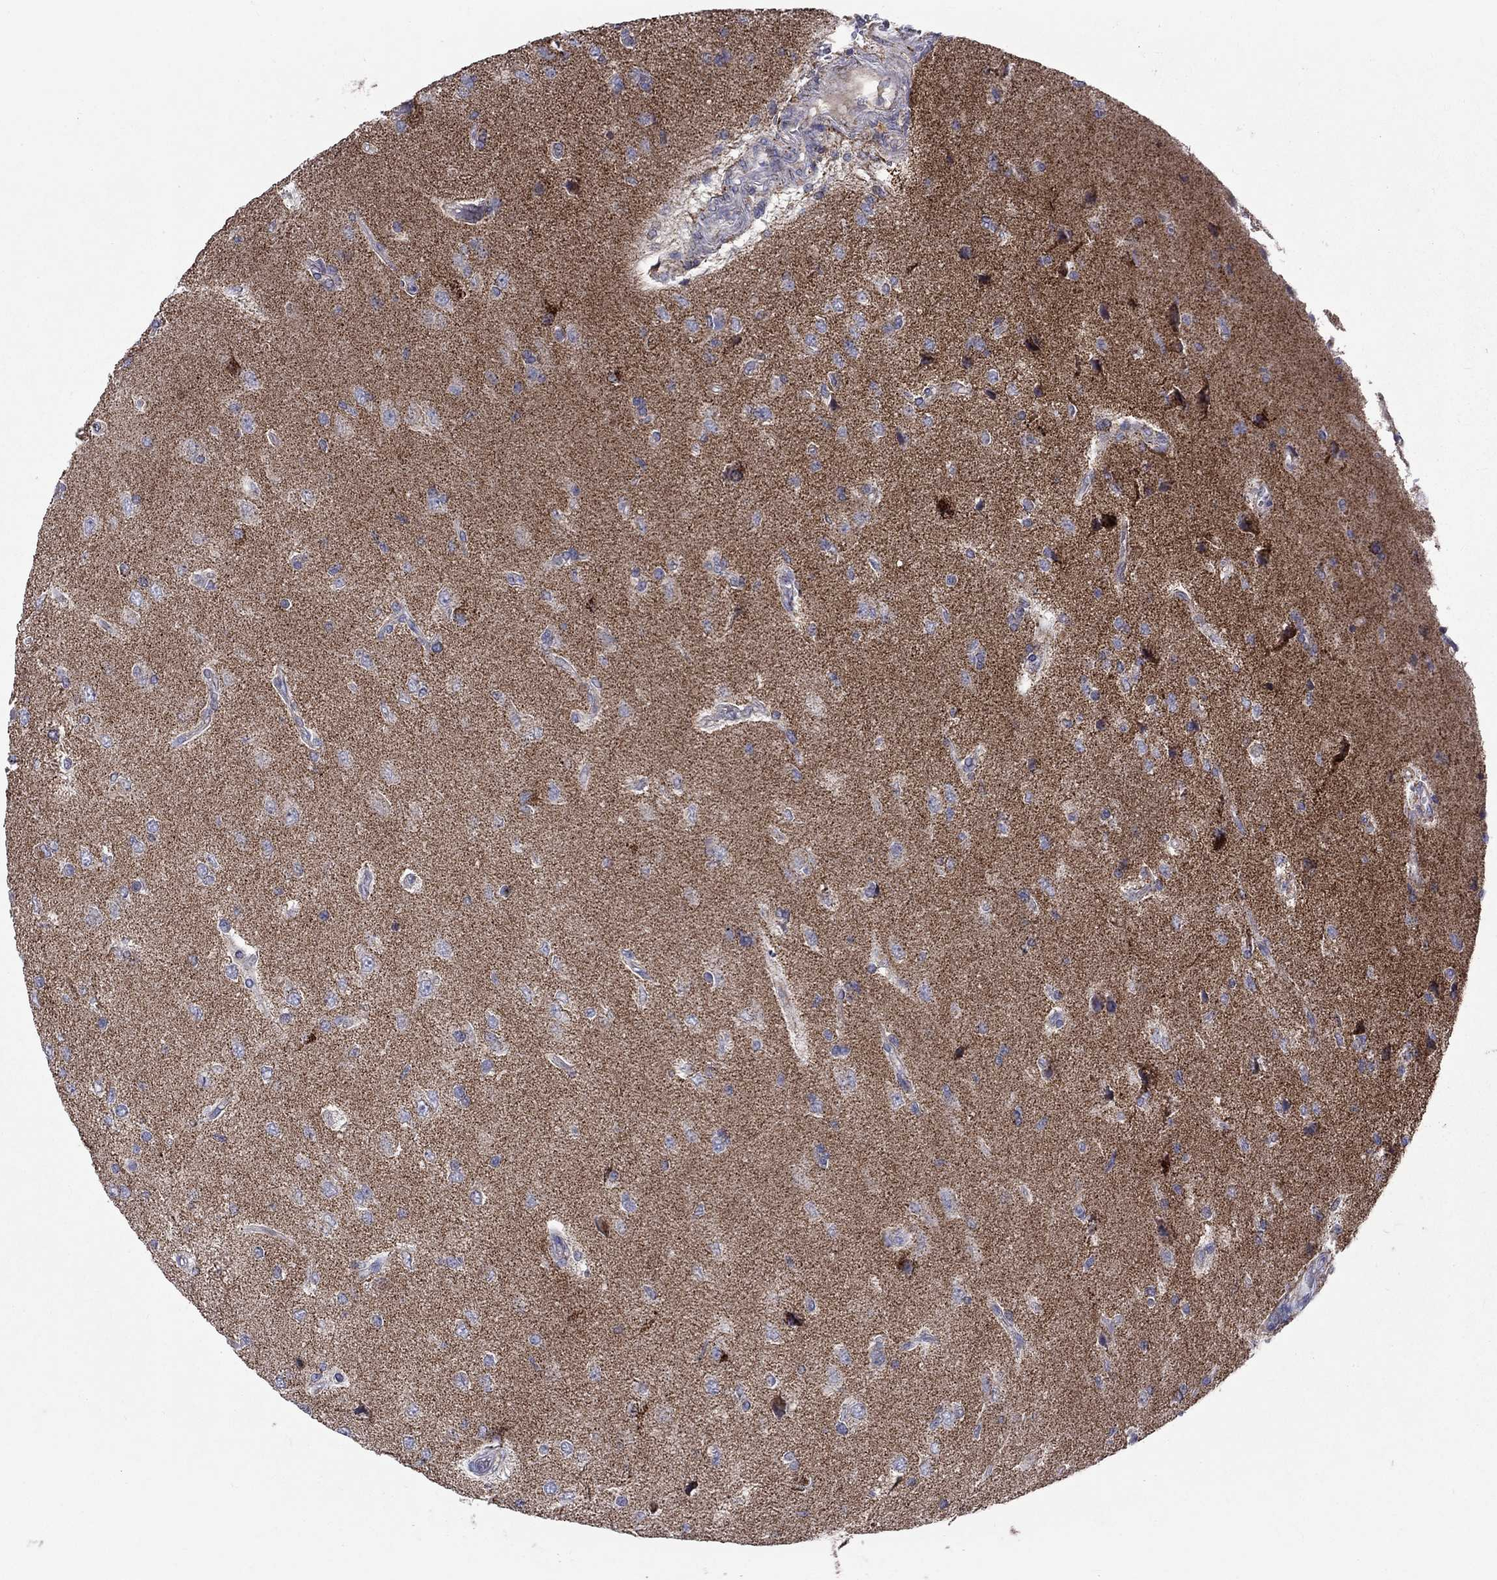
{"staining": {"intensity": "negative", "quantity": "none", "location": "none"}, "tissue": "glioma", "cell_type": "Tumor cells", "image_type": "cancer", "snomed": [{"axis": "morphology", "description": "Glioma, malignant, High grade"}, {"axis": "topography", "description": "Brain"}], "caption": "This is a photomicrograph of IHC staining of malignant glioma (high-grade), which shows no expression in tumor cells. (DAB (3,3'-diaminobenzidine) IHC visualized using brightfield microscopy, high magnification).", "gene": "SLC4A10", "patient": {"sex": "male", "age": 56}}